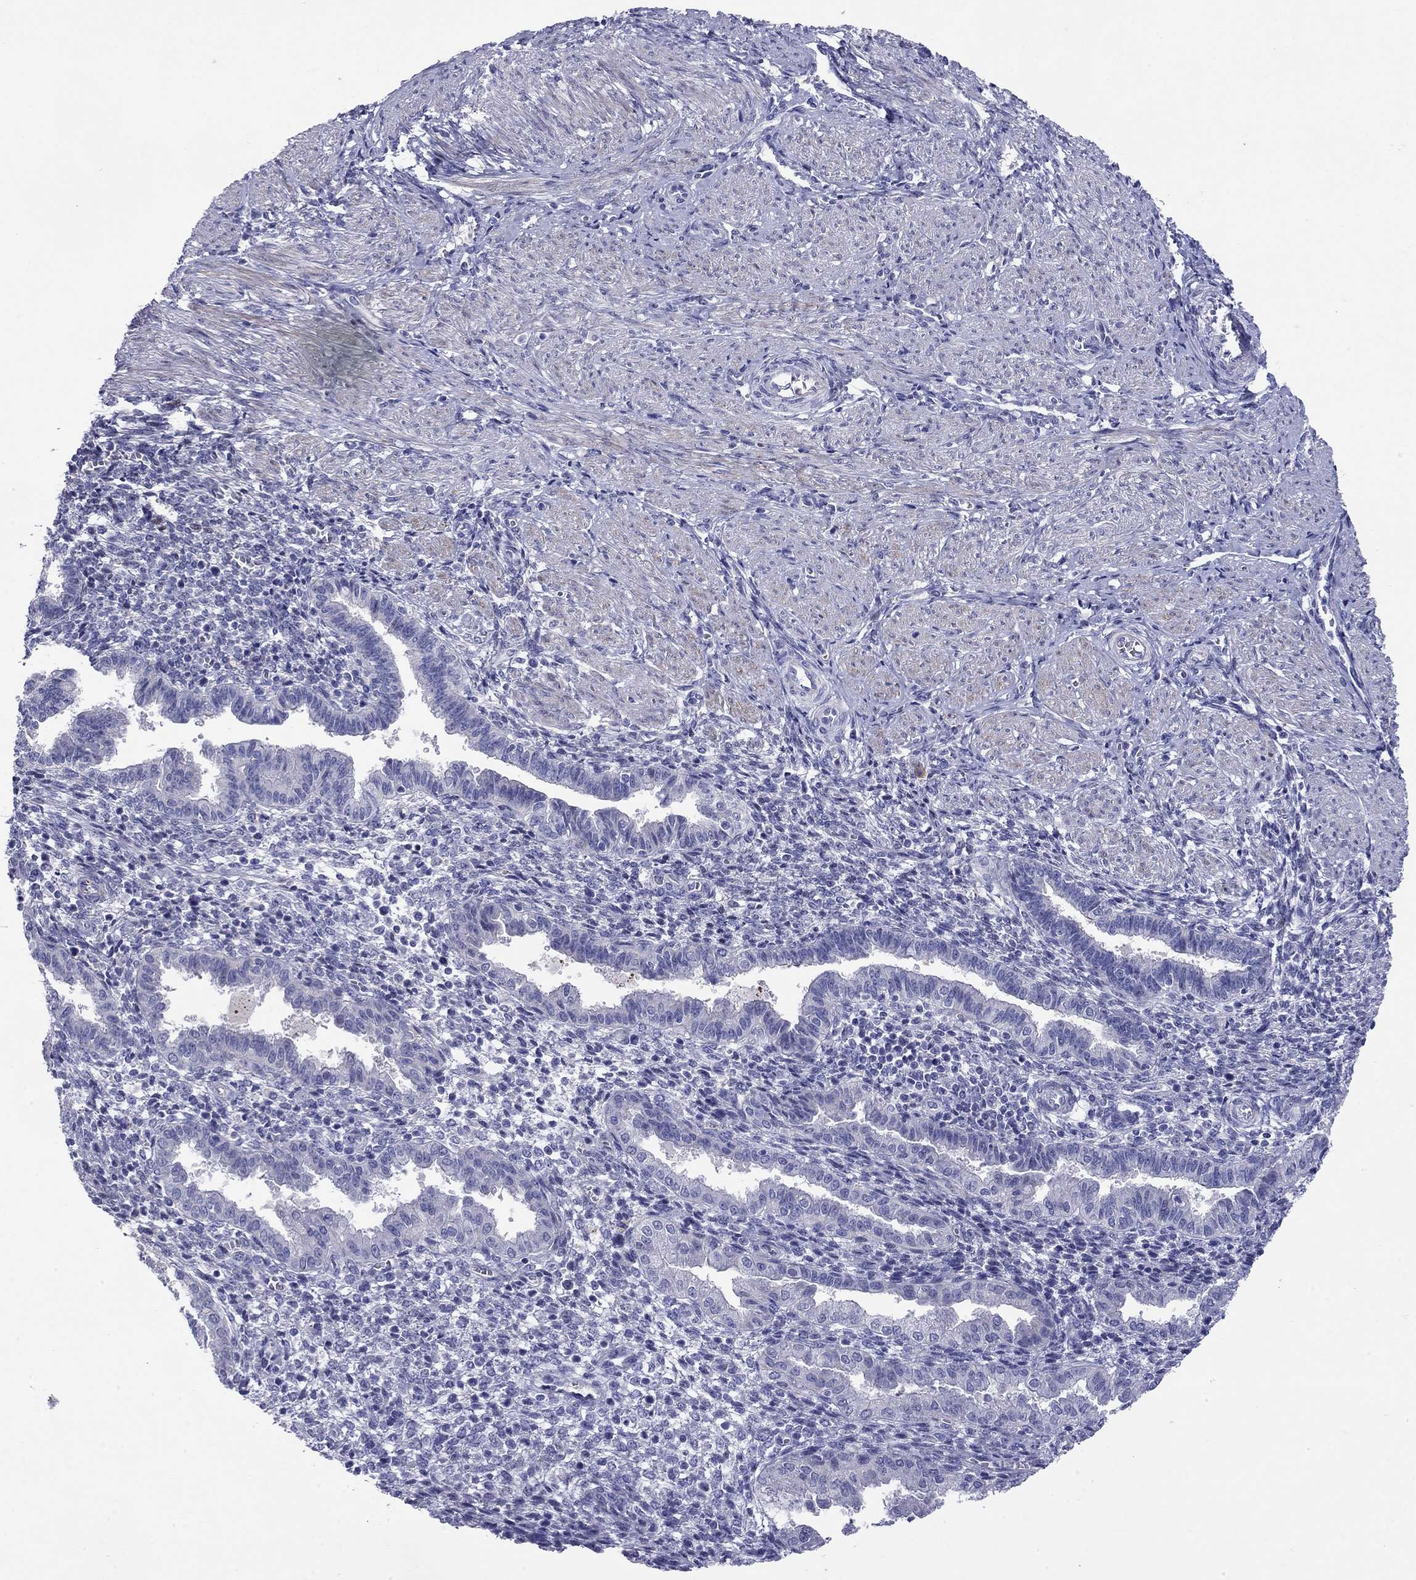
{"staining": {"intensity": "negative", "quantity": "none", "location": "none"}, "tissue": "endometrium", "cell_type": "Cells in endometrial stroma", "image_type": "normal", "snomed": [{"axis": "morphology", "description": "Normal tissue, NOS"}, {"axis": "topography", "description": "Endometrium"}], "caption": "This is a histopathology image of immunohistochemistry (IHC) staining of normal endometrium, which shows no expression in cells in endometrial stroma.", "gene": "CMYA5", "patient": {"sex": "female", "age": 37}}